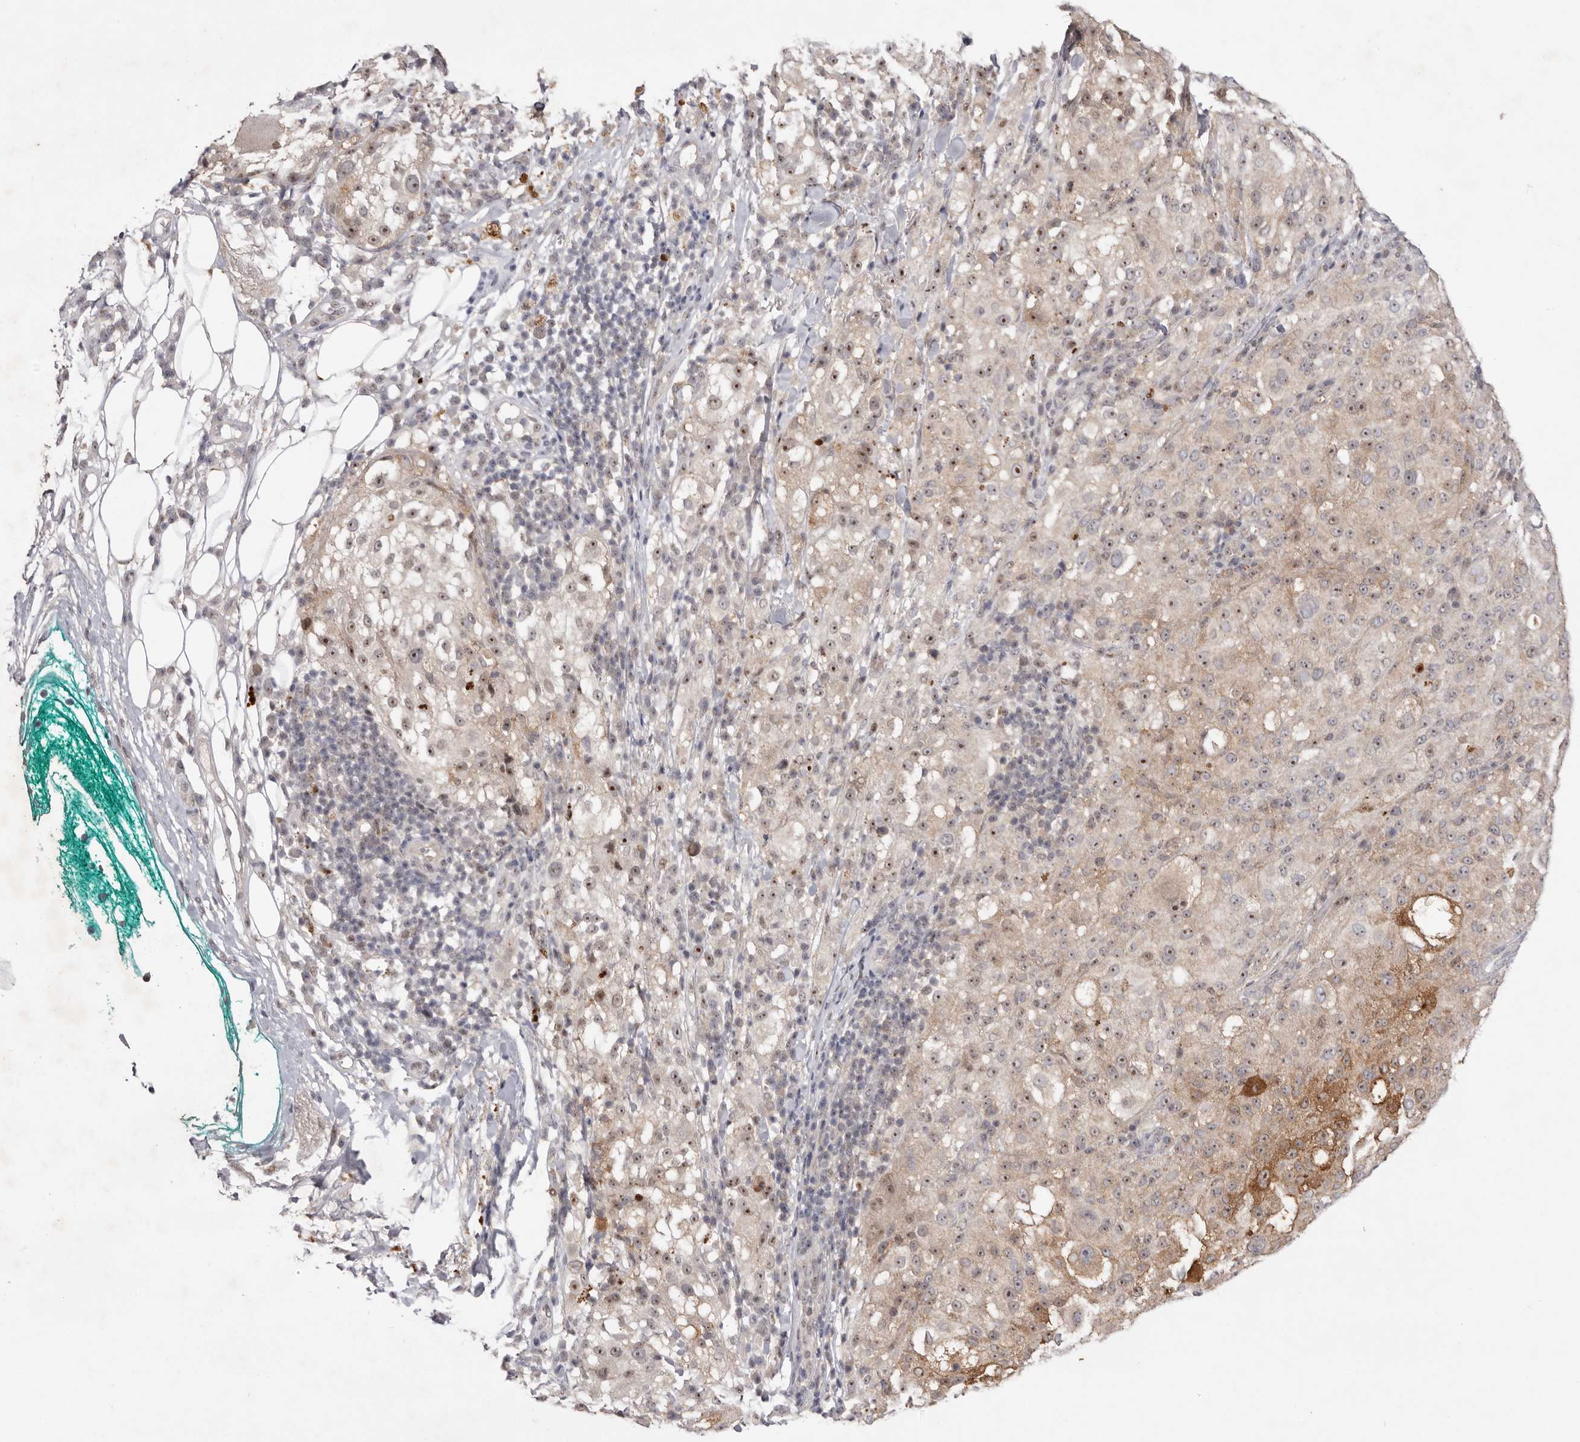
{"staining": {"intensity": "moderate", "quantity": ">75%", "location": "cytoplasmic/membranous,nuclear"}, "tissue": "melanoma", "cell_type": "Tumor cells", "image_type": "cancer", "snomed": [{"axis": "morphology", "description": "Necrosis, NOS"}, {"axis": "morphology", "description": "Malignant melanoma, NOS"}, {"axis": "topography", "description": "Skin"}], "caption": "This photomicrograph exhibits immunohistochemistry staining of malignant melanoma, with medium moderate cytoplasmic/membranous and nuclear staining in about >75% of tumor cells.", "gene": "TADA1", "patient": {"sex": "female", "age": 87}}